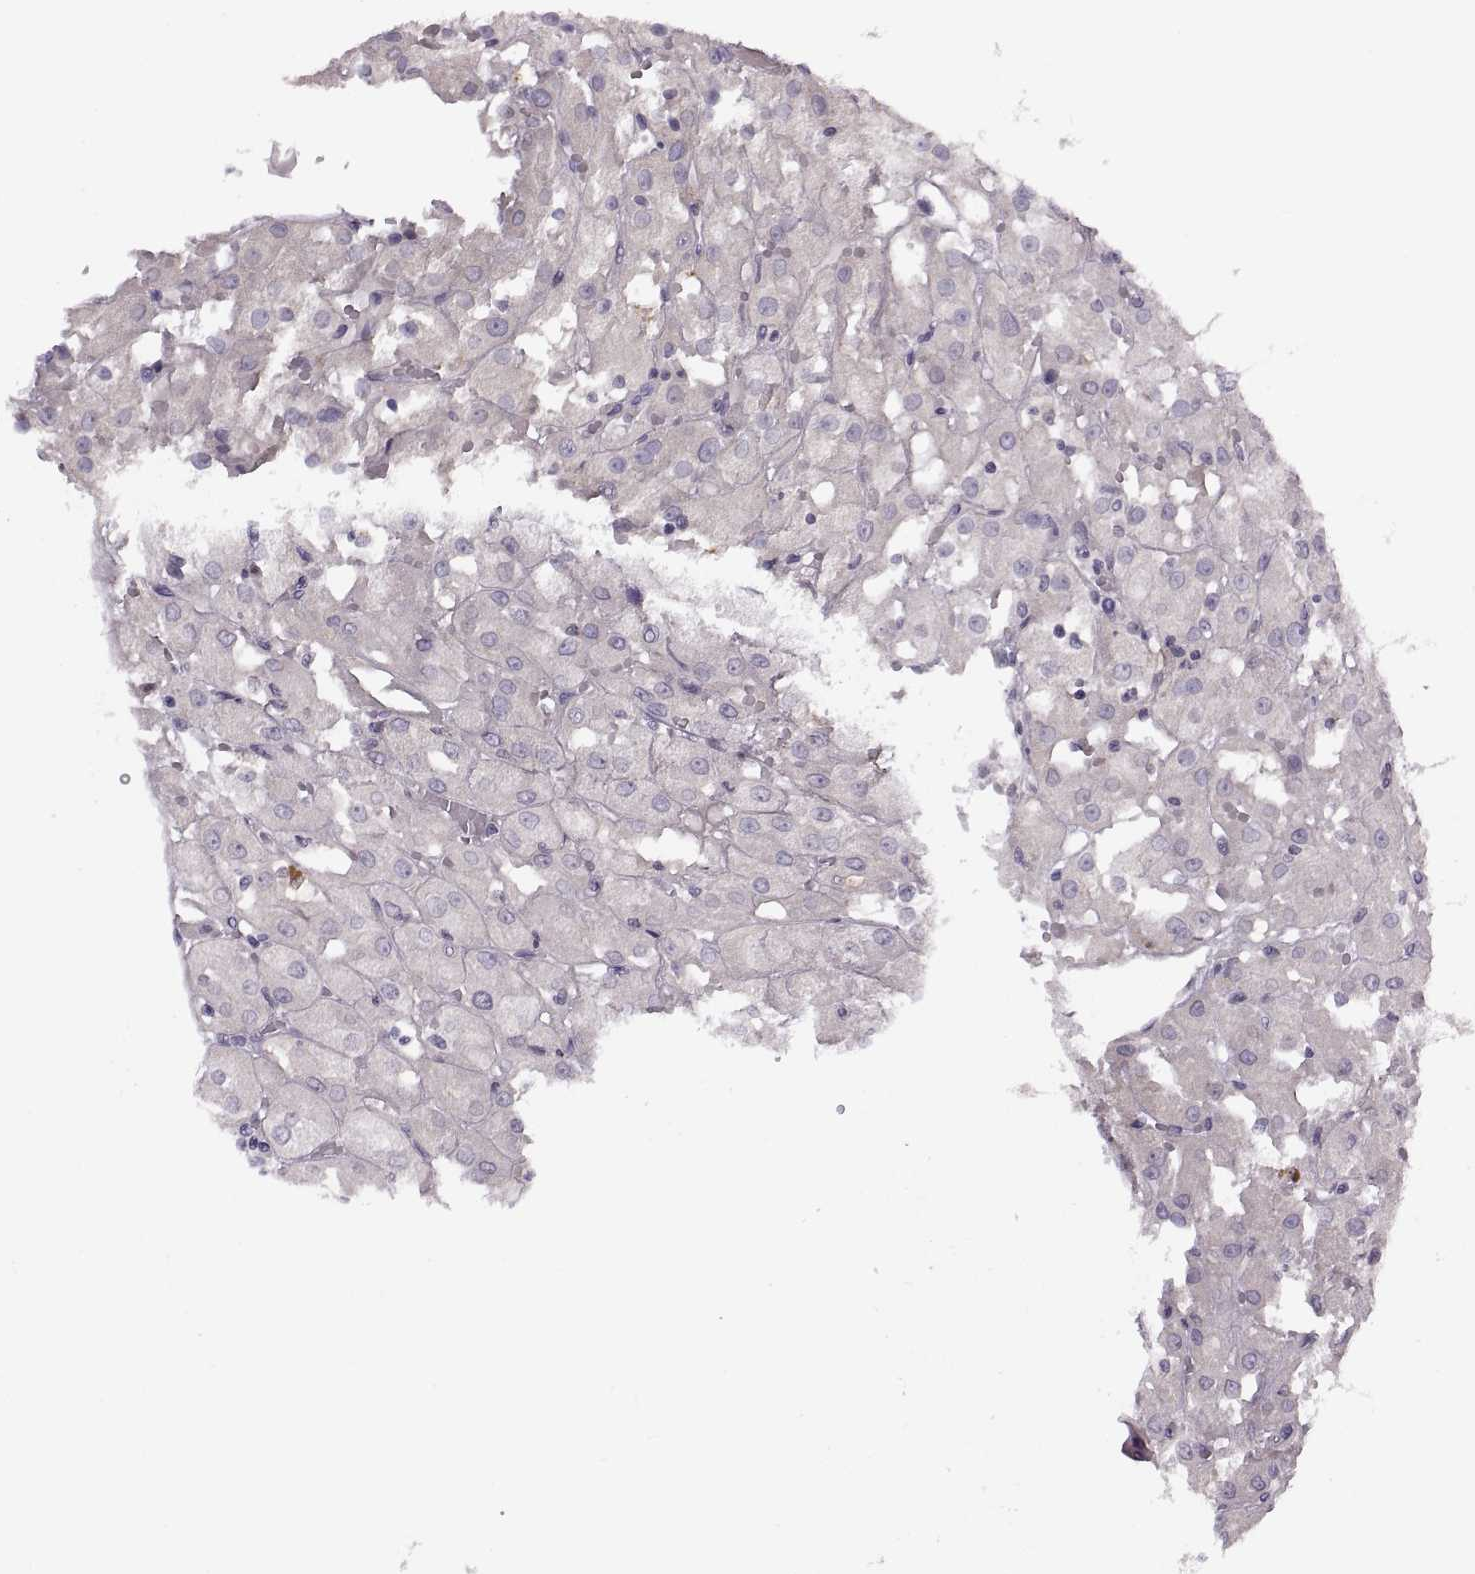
{"staining": {"intensity": "negative", "quantity": "none", "location": "none"}, "tissue": "renal cancer", "cell_type": "Tumor cells", "image_type": "cancer", "snomed": [{"axis": "morphology", "description": "Adenocarcinoma, NOS"}, {"axis": "topography", "description": "Kidney"}], "caption": "Image shows no protein staining in tumor cells of renal adenocarcinoma tissue.", "gene": "H2AP", "patient": {"sex": "male", "age": 72}}